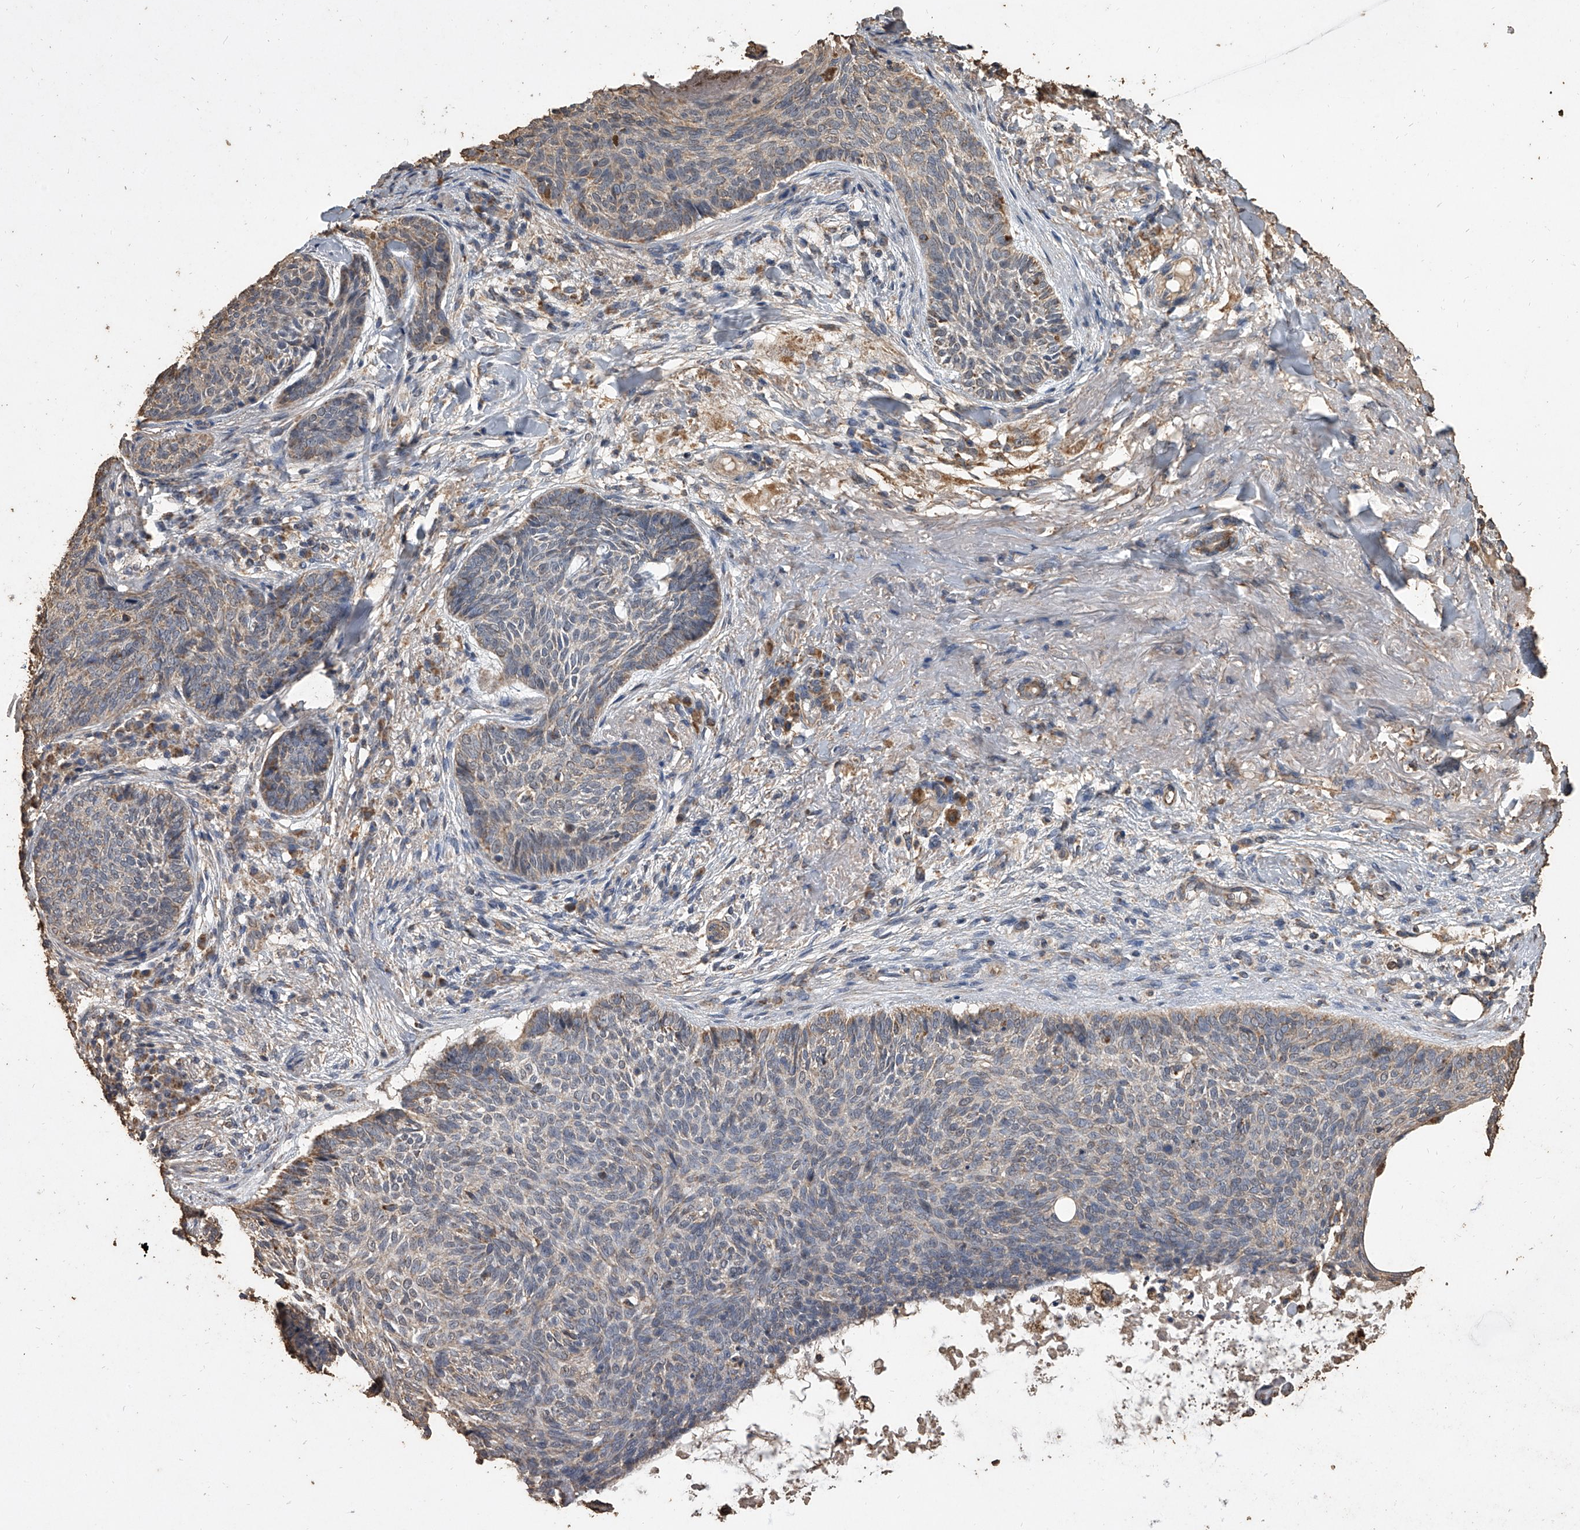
{"staining": {"intensity": "weak", "quantity": "25%-75%", "location": "cytoplasmic/membranous"}, "tissue": "skin cancer", "cell_type": "Tumor cells", "image_type": "cancer", "snomed": [{"axis": "morphology", "description": "Basal cell carcinoma"}, {"axis": "topography", "description": "Skin"}], "caption": "High-power microscopy captured an immunohistochemistry micrograph of basal cell carcinoma (skin), revealing weak cytoplasmic/membranous expression in approximately 25%-75% of tumor cells.", "gene": "MRPL28", "patient": {"sex": "male", "age": 85}}